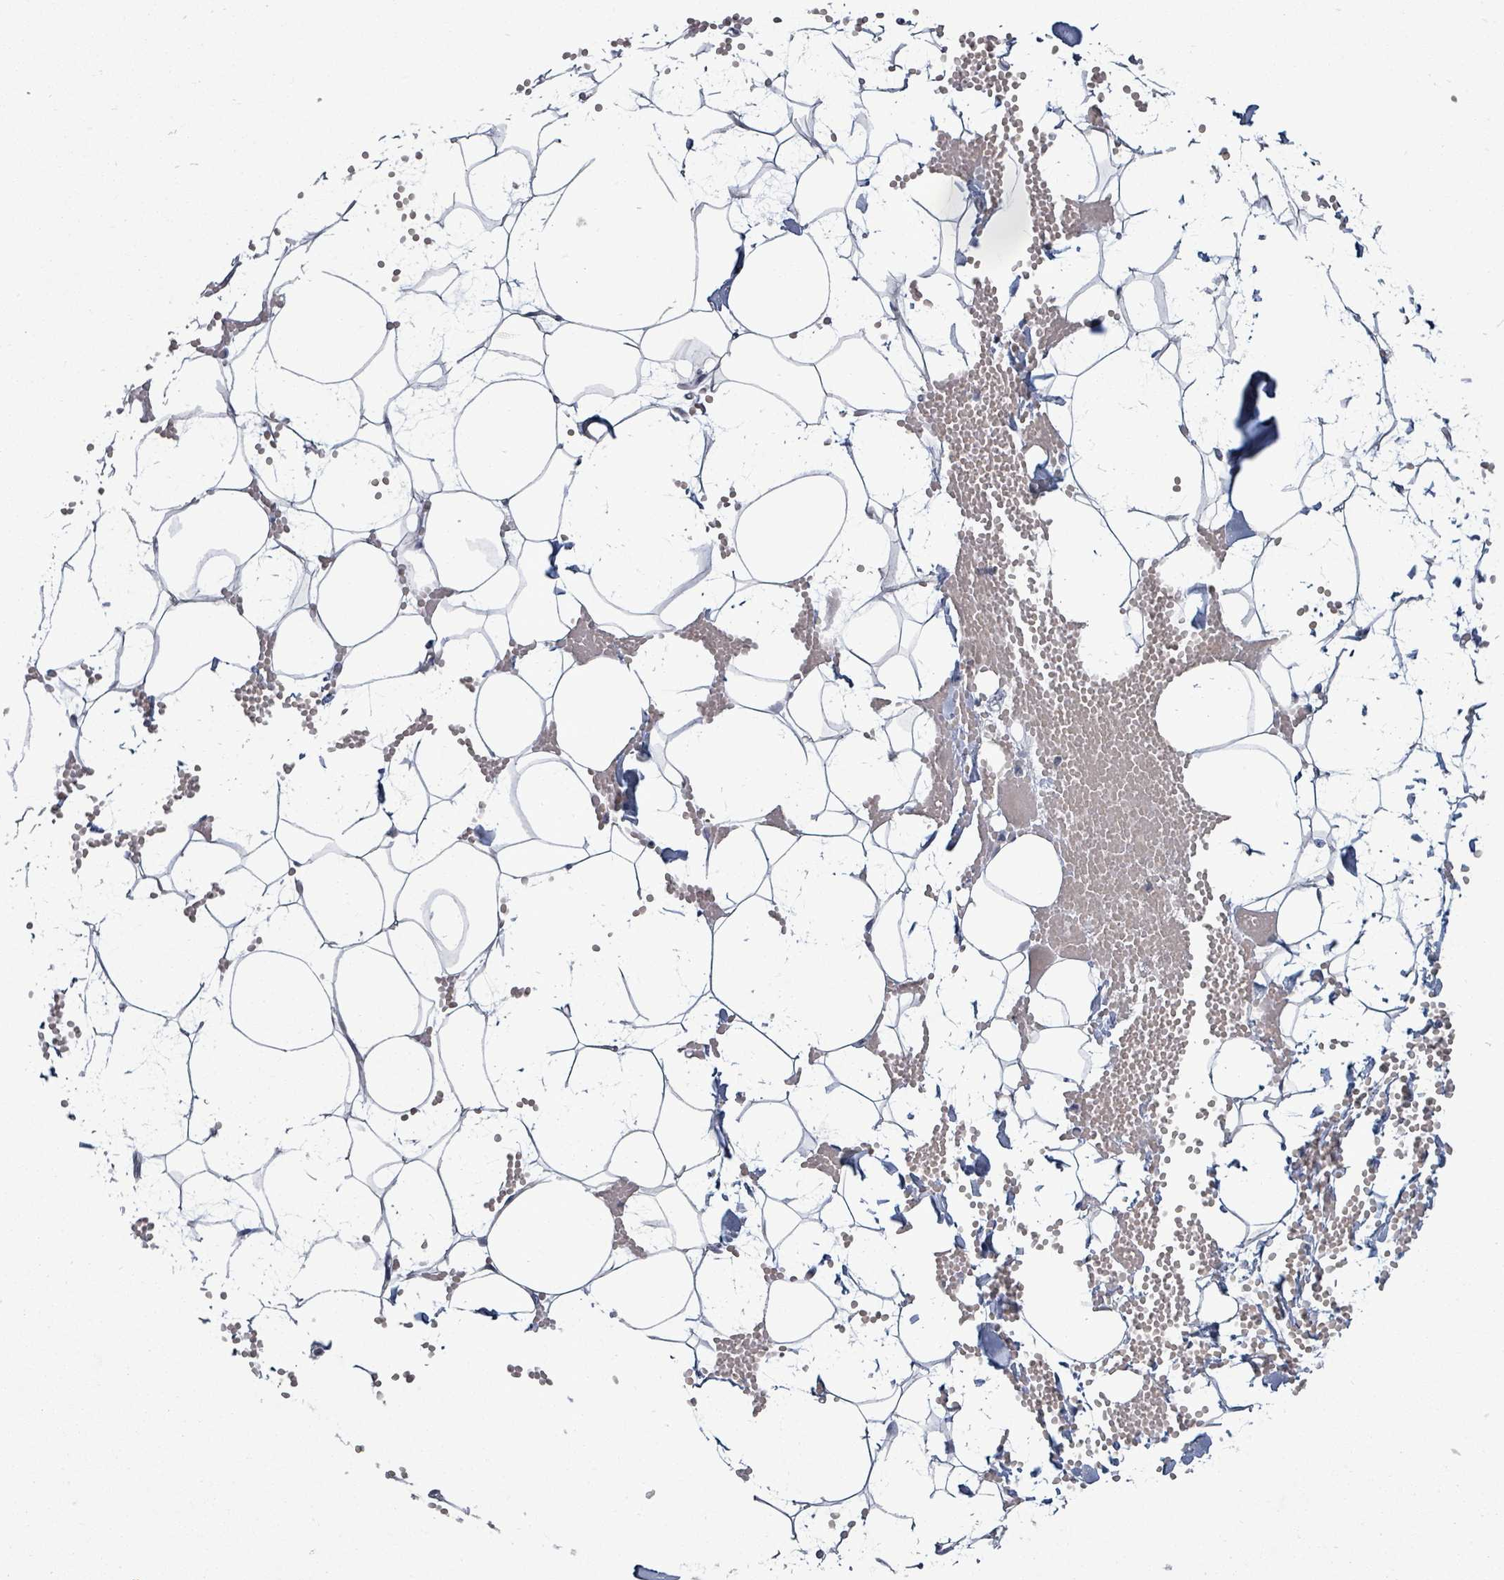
{"staining": {"intensity": "negative", "quantity": "none", "location": "none"}, "tissue": "adipose tissue", "cell_type": "Adipocytes", "image_type": "normal", "snomed": [{"axis": "morphology", "description": "Normal tissue, NOS"}, {"axis": "topography", "description": "Breast"}], "caption": "Immunohistochemistry micrograph of unremarkable adipose tissue: human adipose tissue stained with DAB exhibits no significant protein staining in adipocytes.", "gene": "ZFPM1", "patient": {"sex": "female", "age": 23}}